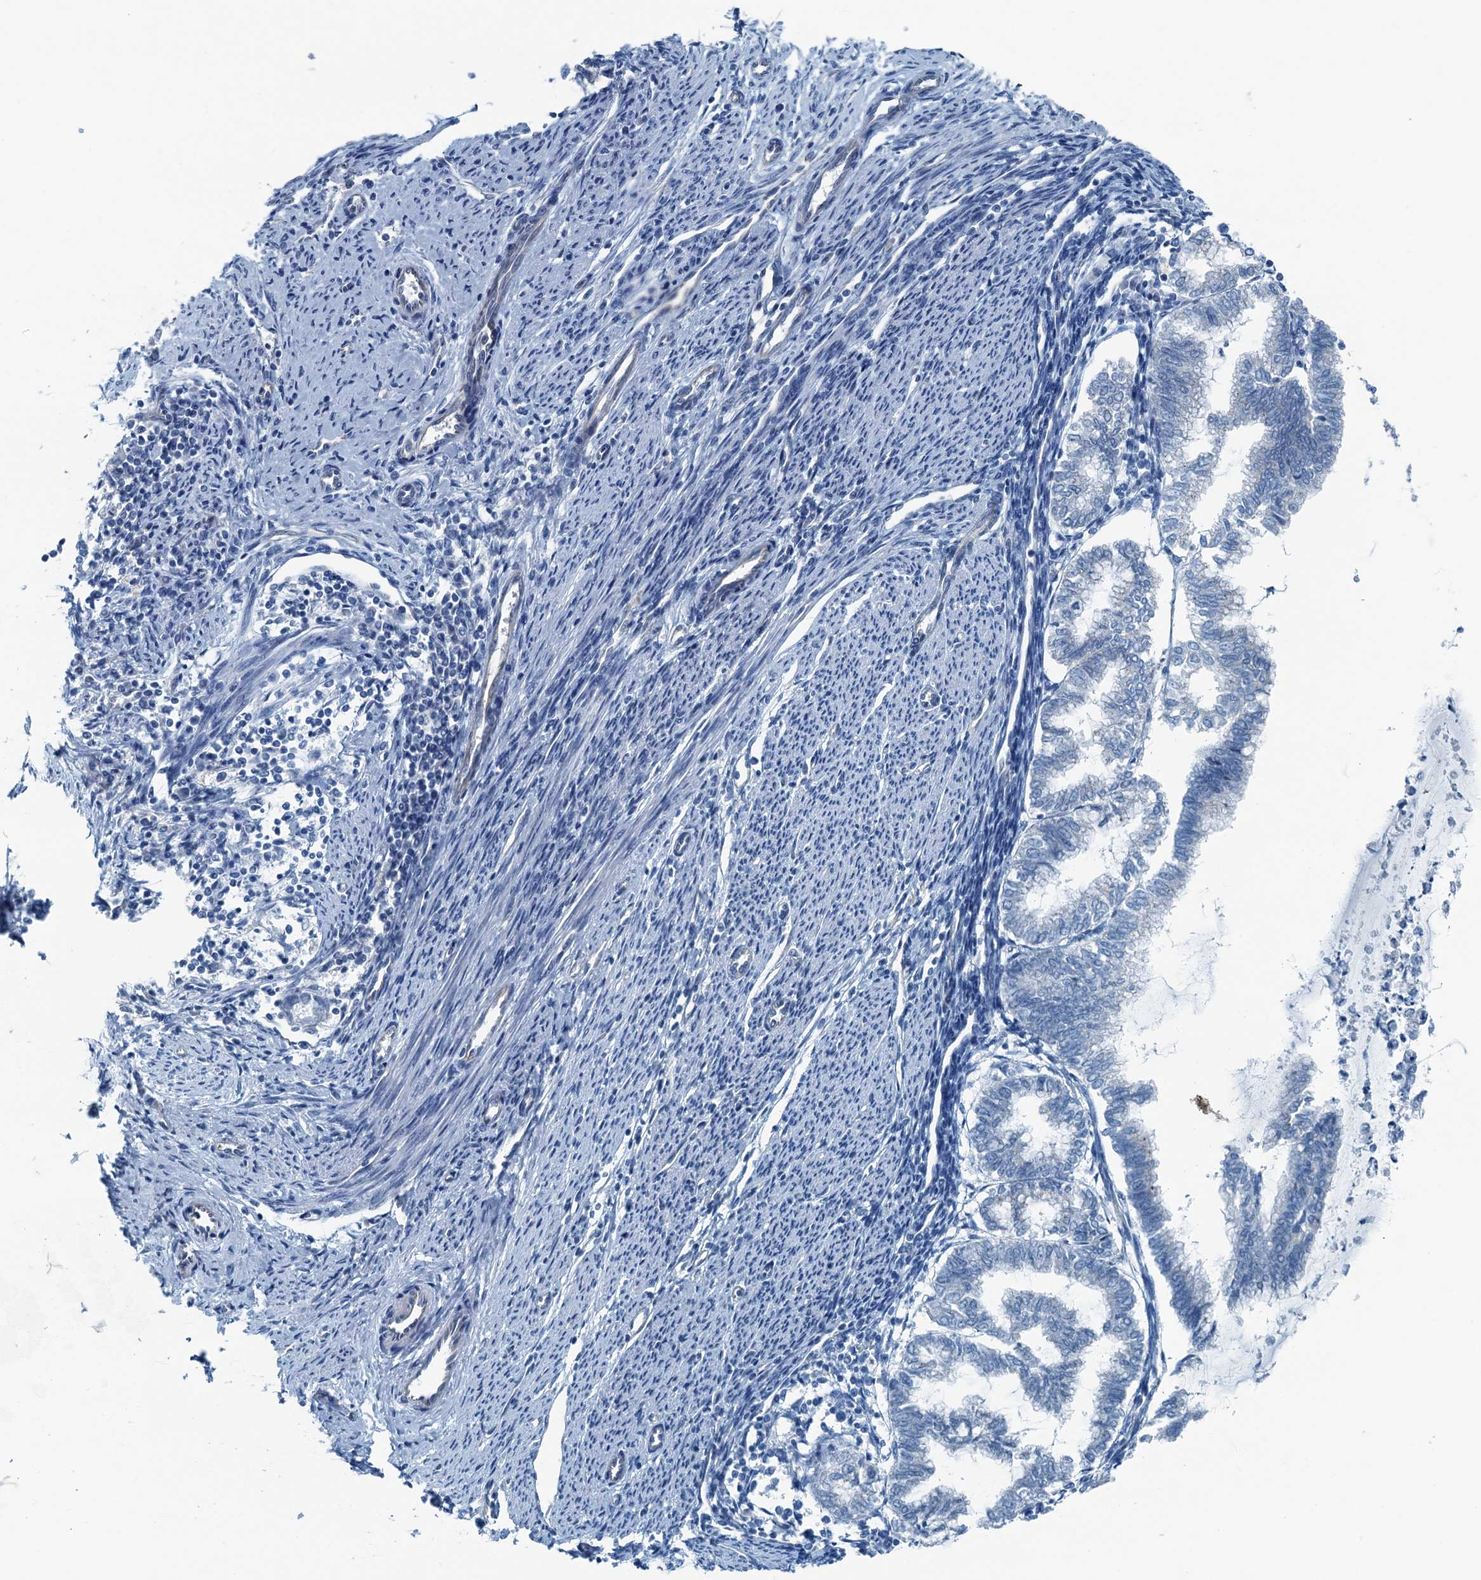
{"staining": {"intensity": "negative", "quantity": "none", "location": "none"}, "tissue": "endometrial cancer", "cell_type": "Tumor cells", "image_type": "cancer", "snomed": [{"axis": "morphology", "description": "Adenocarcinoma, NOS"}, {"axis": "topography", "description": "Endometrium"}], "caption": "There is no significant positivity in tumor cells of endometrial cancer.", "gene": "GFOD2", "patient": {"sex": "female", "age": 79}}